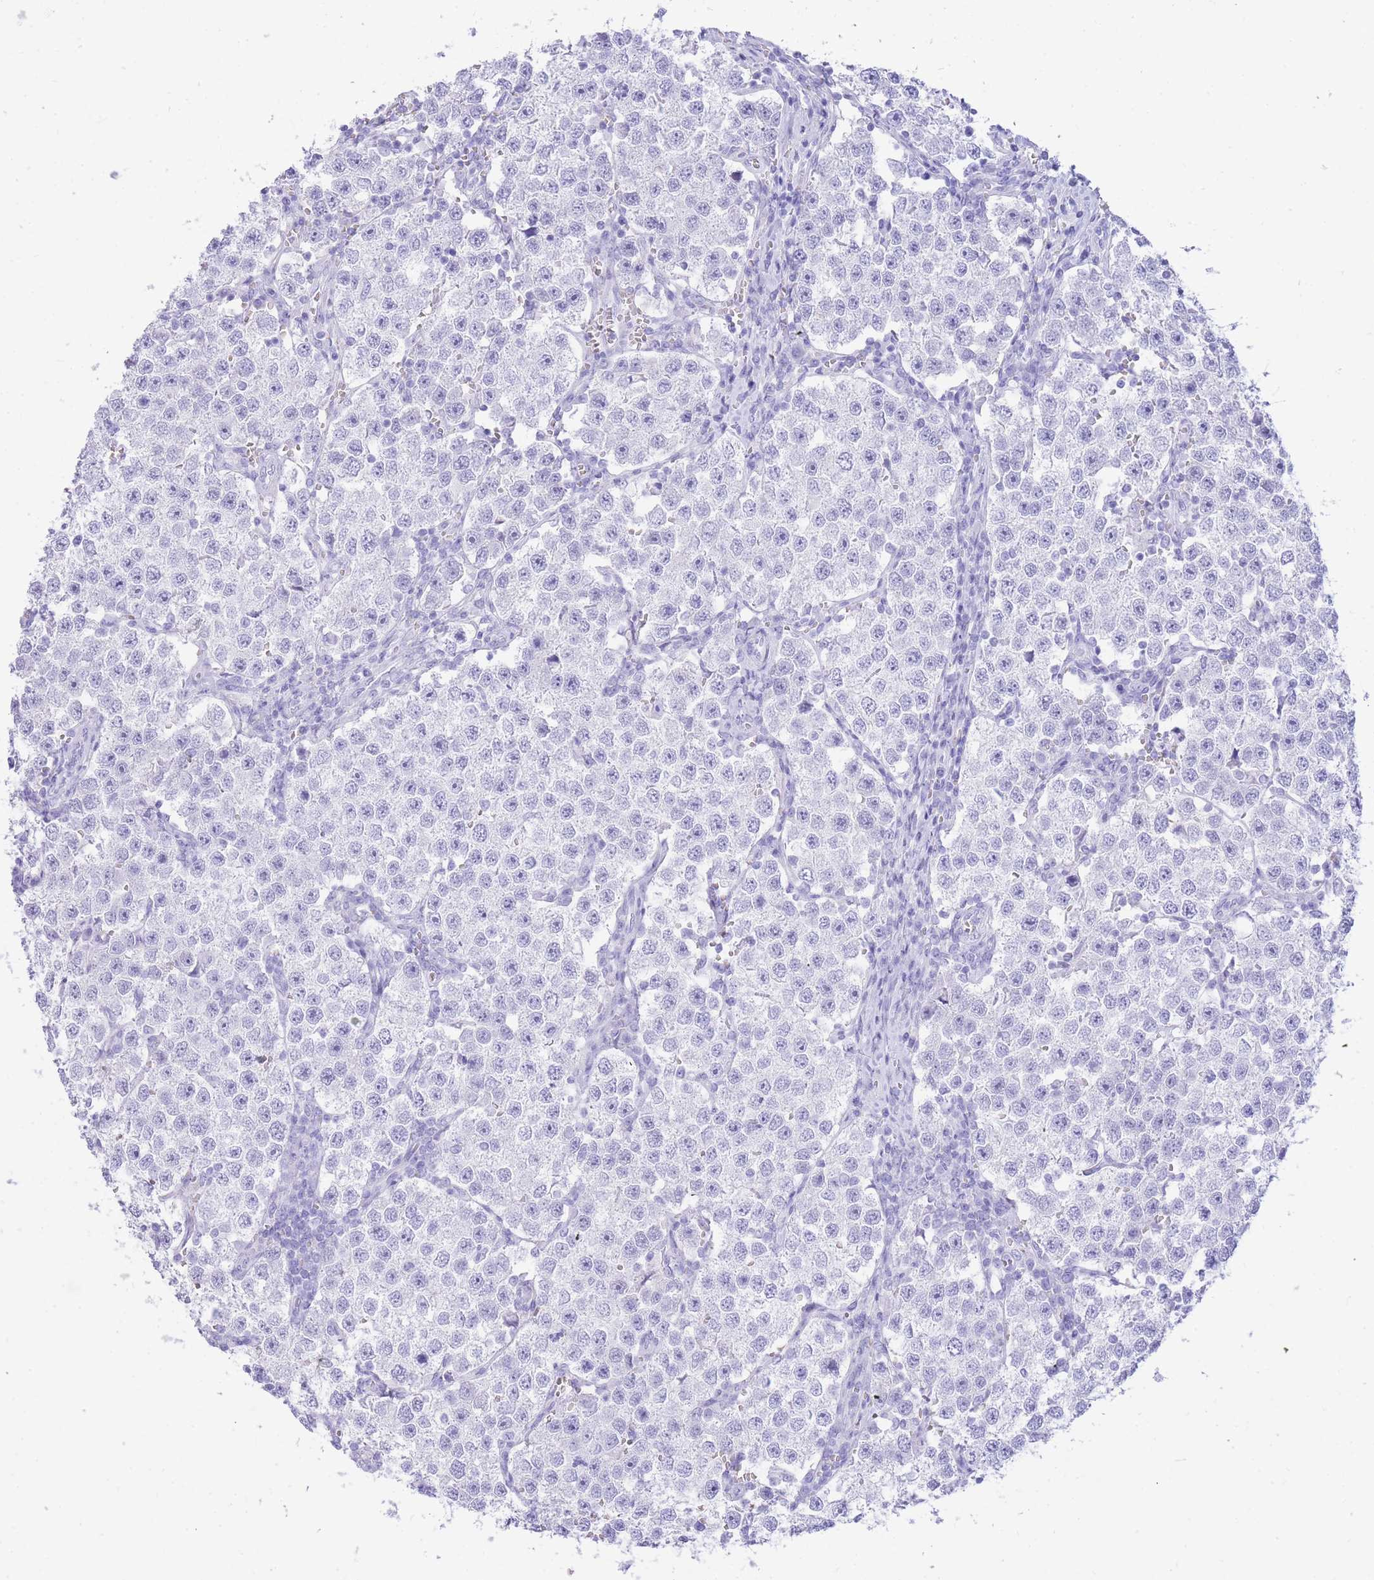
{"staining": {"intensity": "negative", "quantity": "none", "location": "none"}, "tissue": "testis cancer", "cell_type": "Tumor cells", "image_type": "cancer", "snomed": [{"axis": "morphology", "description": "Seminoma, NOS"}, {"axis": "topography", "description": "Testis"}], "caption": "Tumor cells are negative for brown protein staining in testis seminoma.", "gene": "HERC1", "patient": {"sex": "male", "age": 37}}